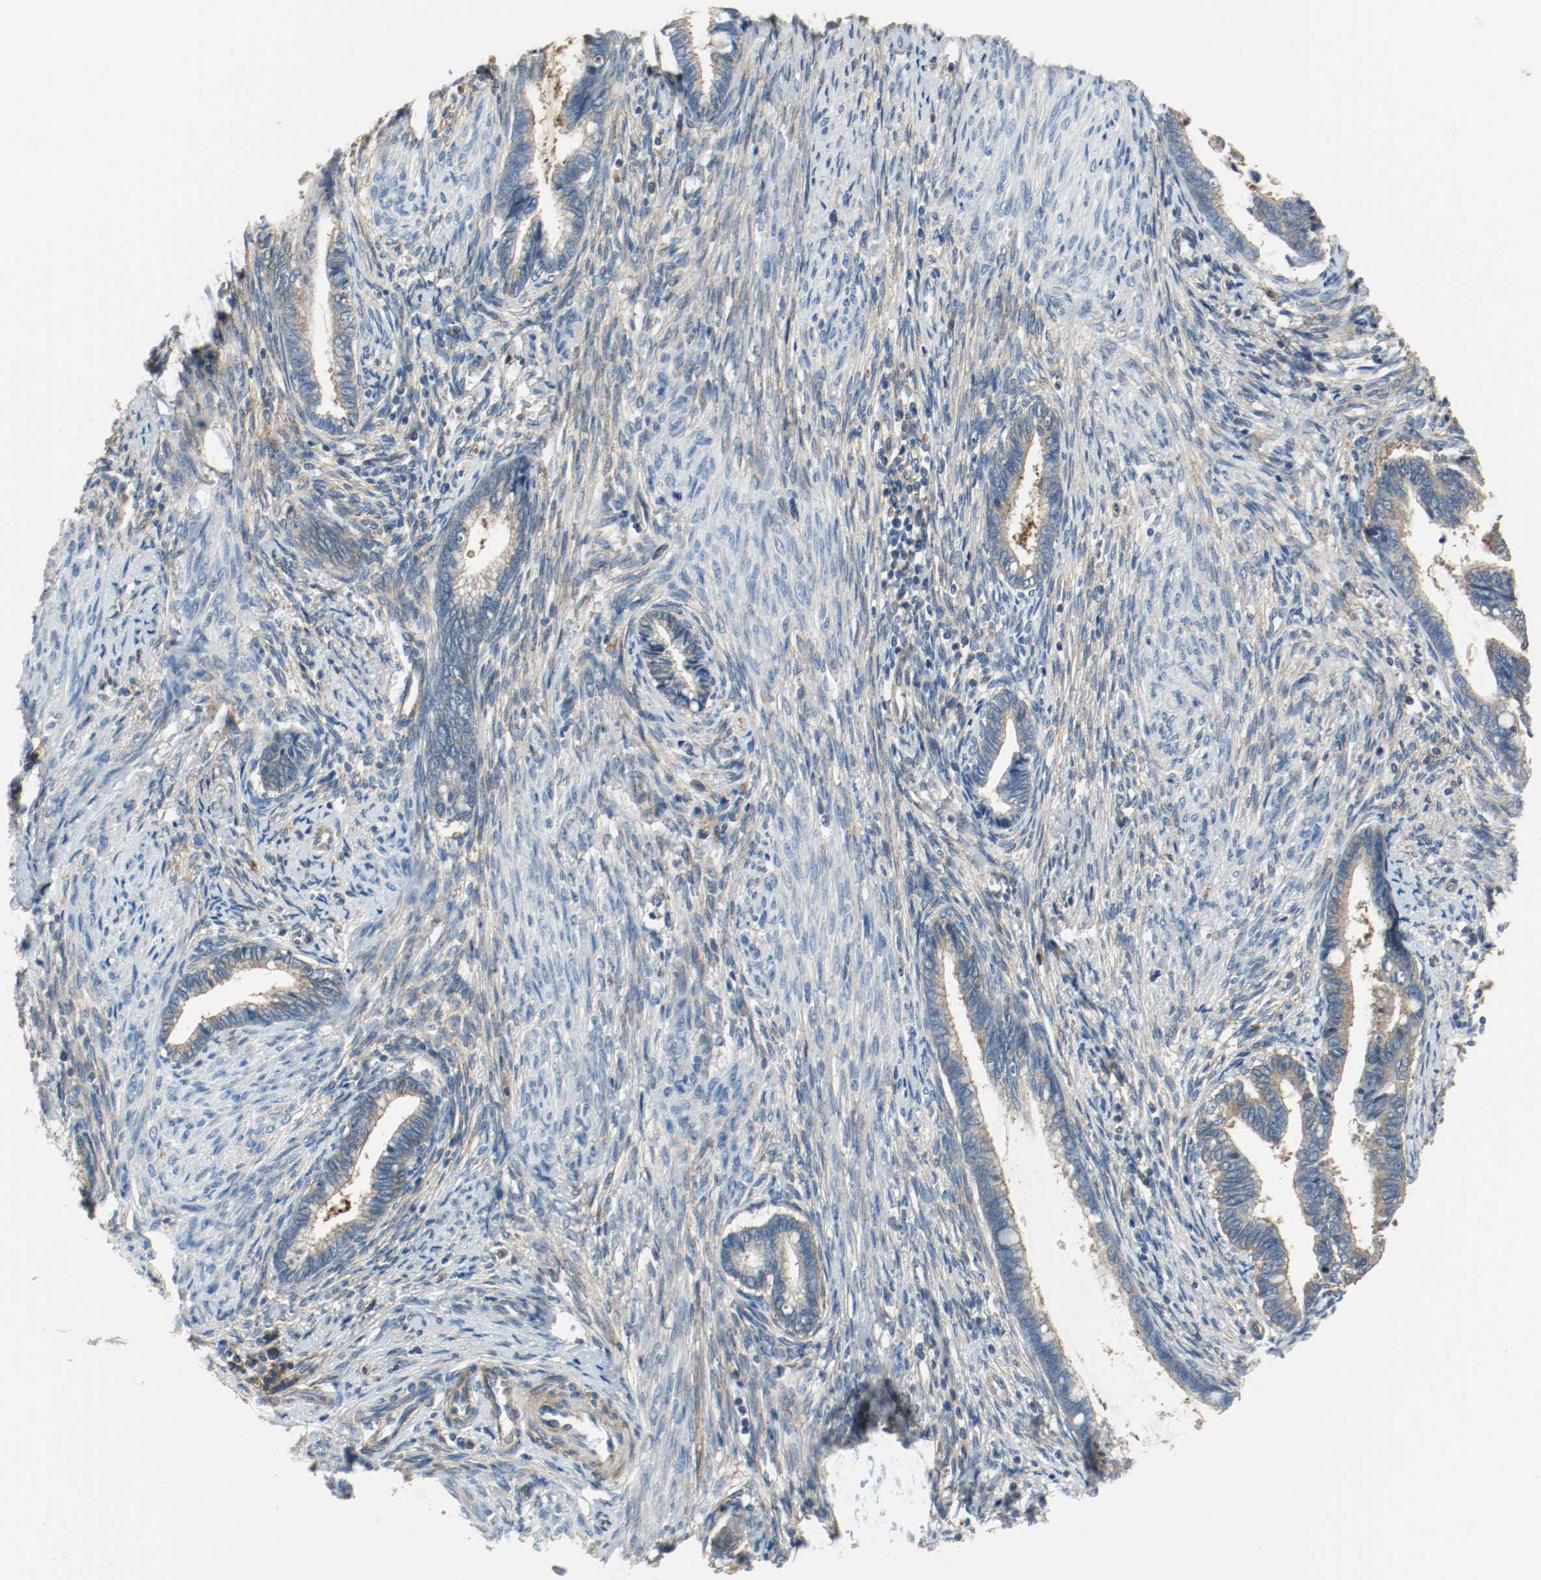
{"staining": {"intensity": "weak", "quantity": ">75%", "location": "cytoplasmic/membranous"}, "tissue": "cervical cancer", "cell_type": "Tumor cells", "image_type": "cancer", "snomed": [{"axis": "morphology", "description": "Adenocarcinoma, NOS"}, {"axis": "topography", "description": "Cervix"}], "caption": "Protein analysis of adenocarcinoma (cervical) tissue exhibits weak cytoplasmic/membranous staining in approximately >75% of tumor cells. The staining was performed using DAB (3,3'-diaminobenzidine) to visualize the protein expression in brown, while the nuclei were stained in blue with hematoxylin (Magnification: 20x).", "gene": "TUBA3D", "patient": {"sex": "female", "age": 44}}